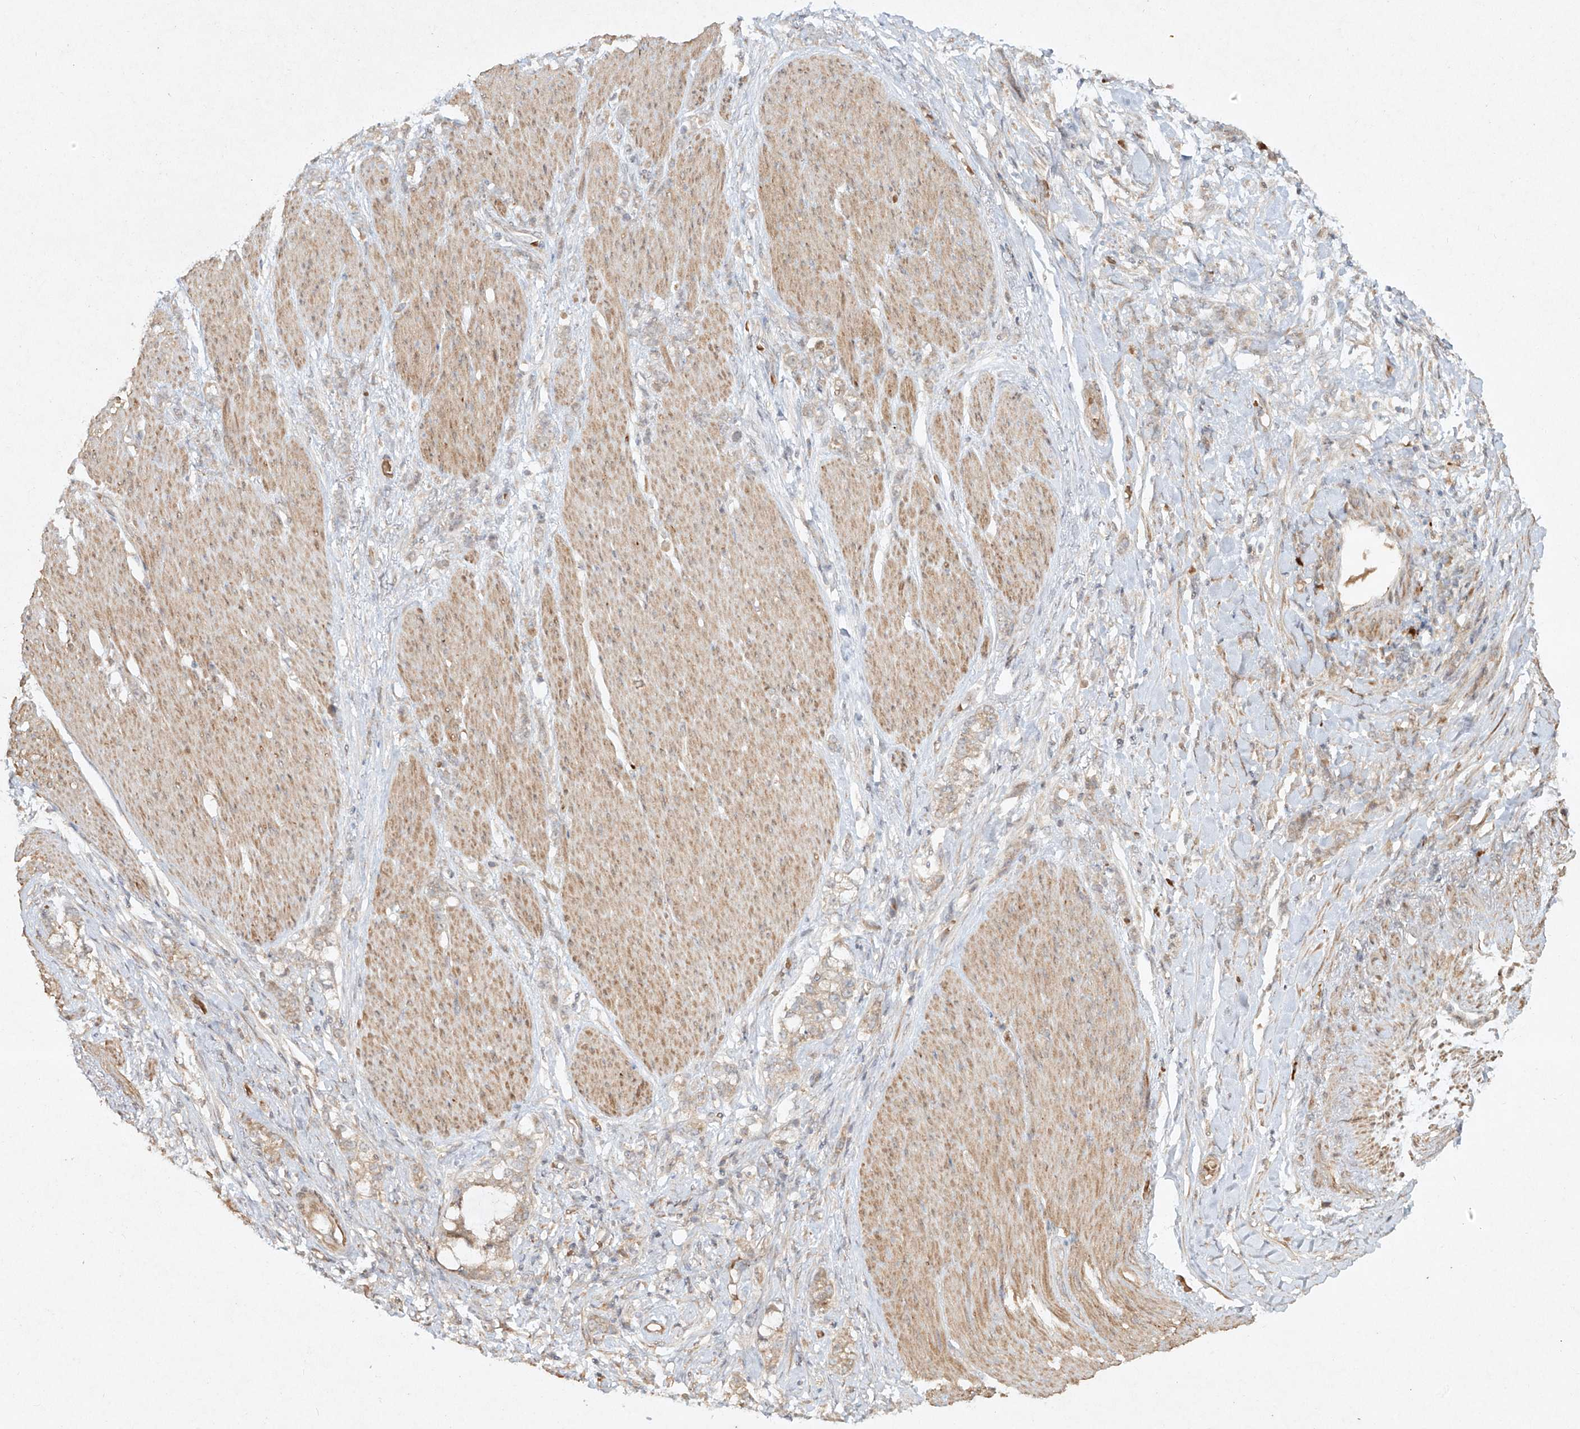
{"staining": {"intensity": "weak", "quantity": "25%-75%", "location": "cytoplasmic/membranous"}, "tissue": "stomach cancer", "cell_type": "Tumor cells", "image_type": "cancer", "snomed": [{"axis": "morphology", "description": "Adenocarcinoma, NOS"}, {"axis": "topography", "description": "Stomach, lower"}], "caption": "Immunohistochemistry (IHC) of stomach adenocarcinoma demonstrates low levels of weak cytoplasmic/membranous staining in approximately 25%-75% of tumor cells.", "gene": "CYYR1", "patient": {"sex": "male", "age": 88}}